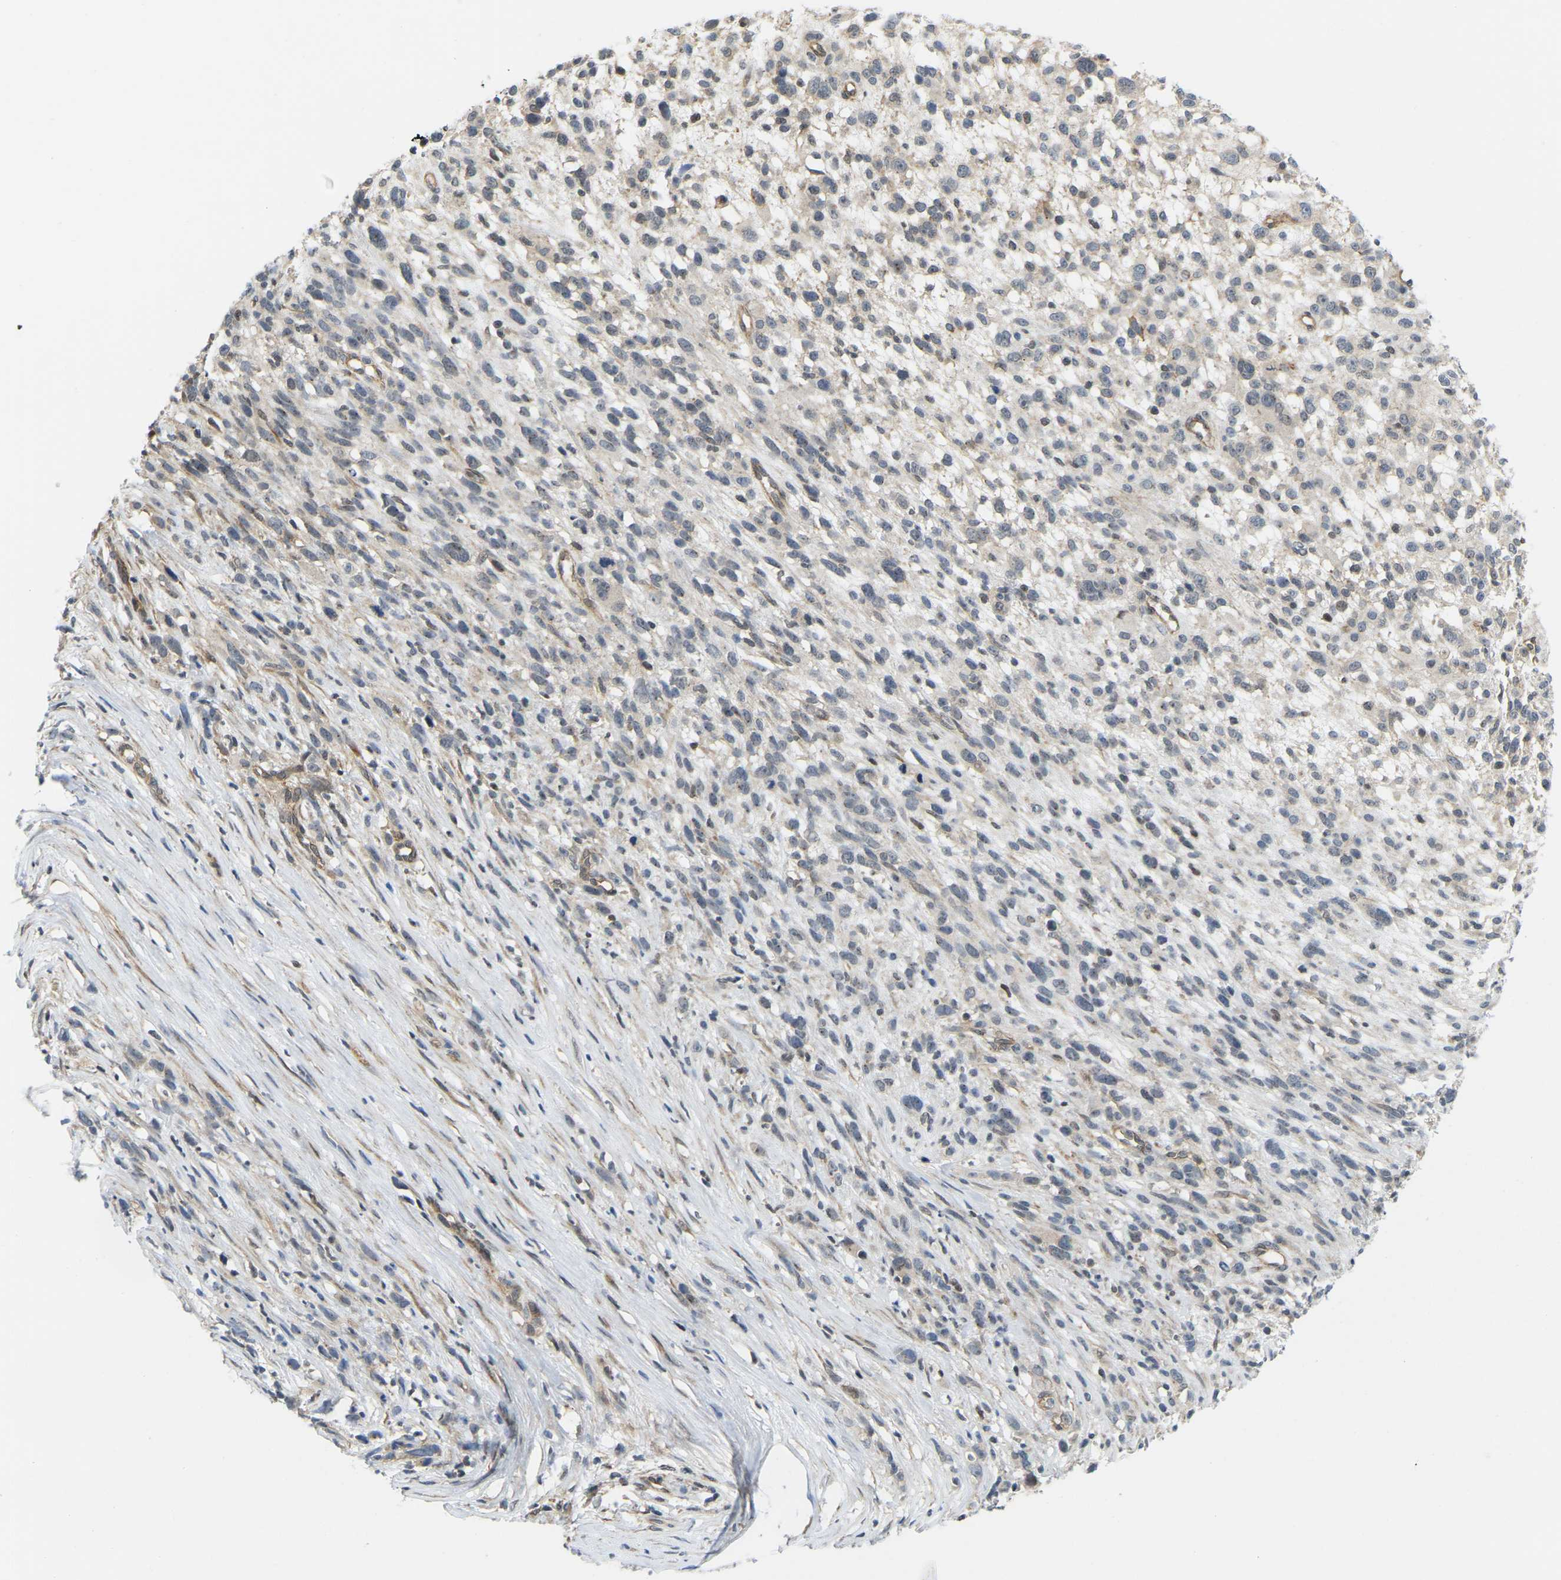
{"staining": {"intensity": "negative", "quantity": "none", "location": "none"}, "tissue": "melanoma", "cell_type": "Tumor cells", "image_type": "cancer", "snomed": [{"axis": "morphology", "description": "Malignant melanoma, NOS"}, {"axis": "topography", "description": "Skin"}], "caption": "The photomicrograph demonstrates no significant expression in tumor cells of melanoma.", "gene": "SERPINB5", "patient": {"sex": "female", "age": 55}}